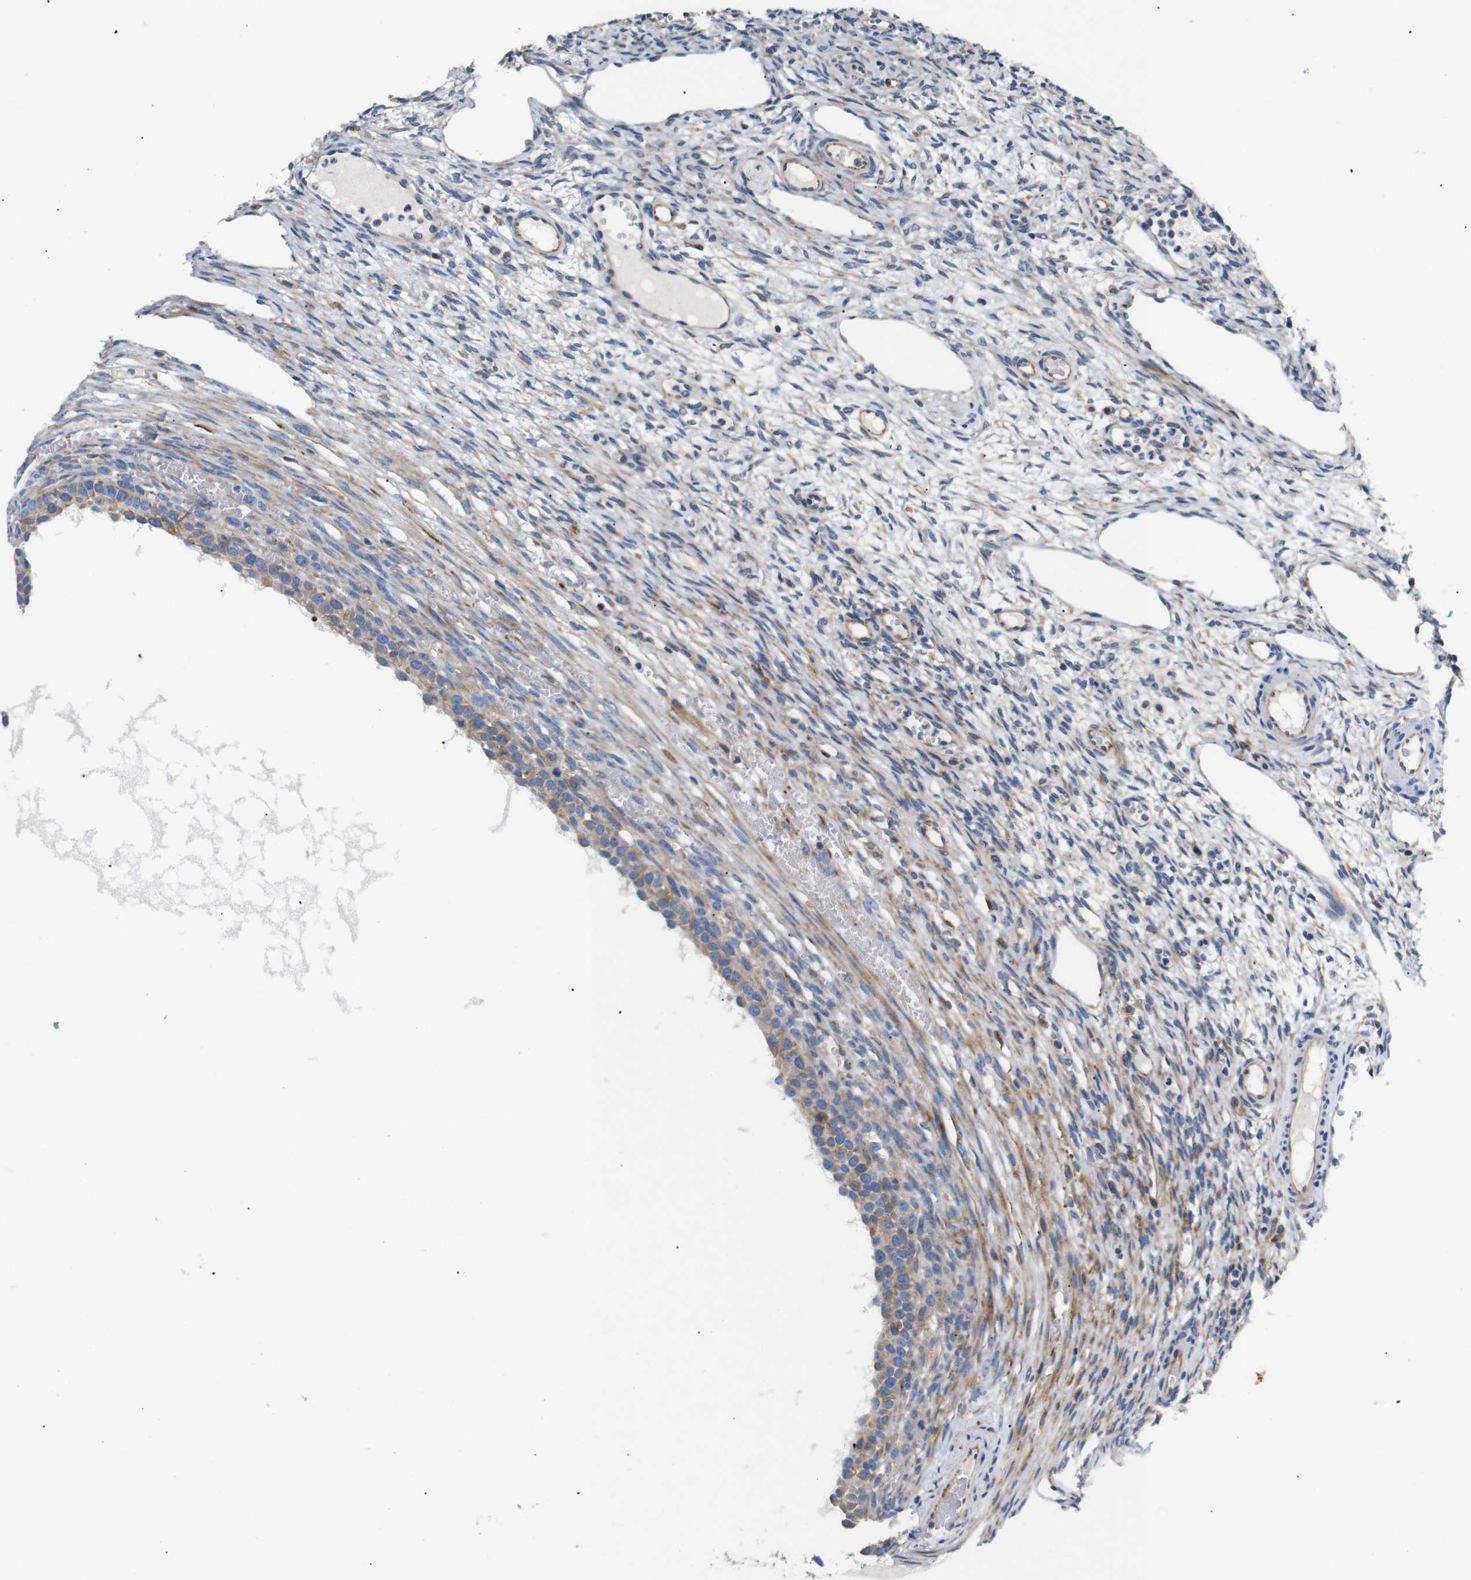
{"staining": {"intensity": "weak", "quantity": "<25%", "location": "cytoplasmic/membranous"}, "tissue": "ovary", "cell_type": "Ovarian stroma cells", "image_type": "normal", "snomed": [{"axis": "morphology", "description": "Normal tissue, NOS"}, {"axis": "topography", "description": "Ovary"}], "caption": "DAB immunohistochemical staining of benign human ovary reveals no significant staining in ovarian stroma cells. (Stains: DAB IHC with hematoxylin counter stain, Microscopy: brightfield microscopy at high magnification).", "gene": "UBE2G2", "patient": {"sex": "female", "age": 33}}